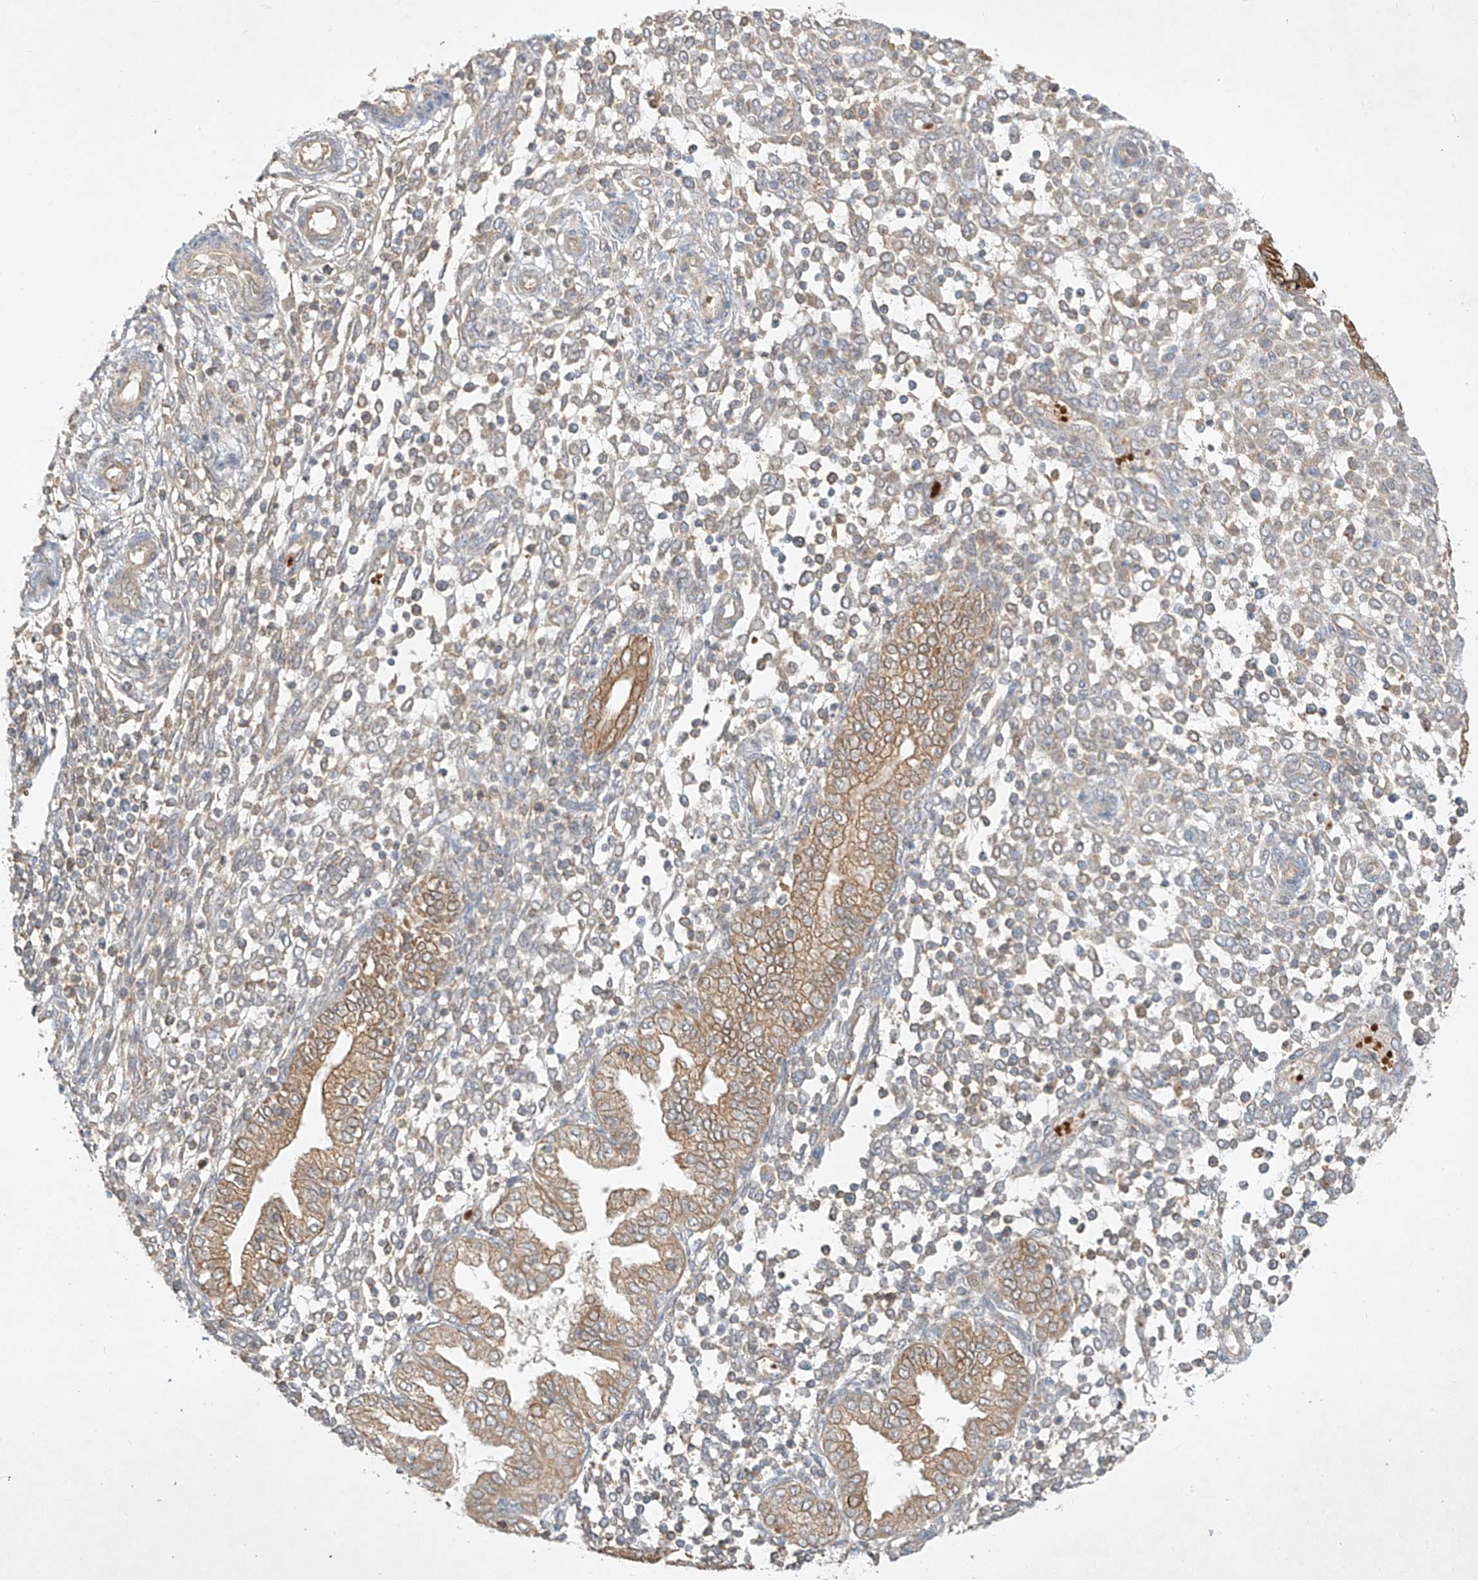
{"staining": {"intensity": "negative", "quantity": "none", "location": "none"}, "tissue": "endometrium", "cell_type": "Cells in endometrial stroma", "image_type": "normal", "snomed": [{"axis": "morphology", "description": "Normal tissue, NOS"}, {"axis": "topography", "description": "Endometrium"}], "caption": "IHC image of normal endometrium stained for a protein (brown), which shows no expression in cells in endometrial stroma.", "gene": "KPNA7", "patient": {"sex": "female", "age": 53}}